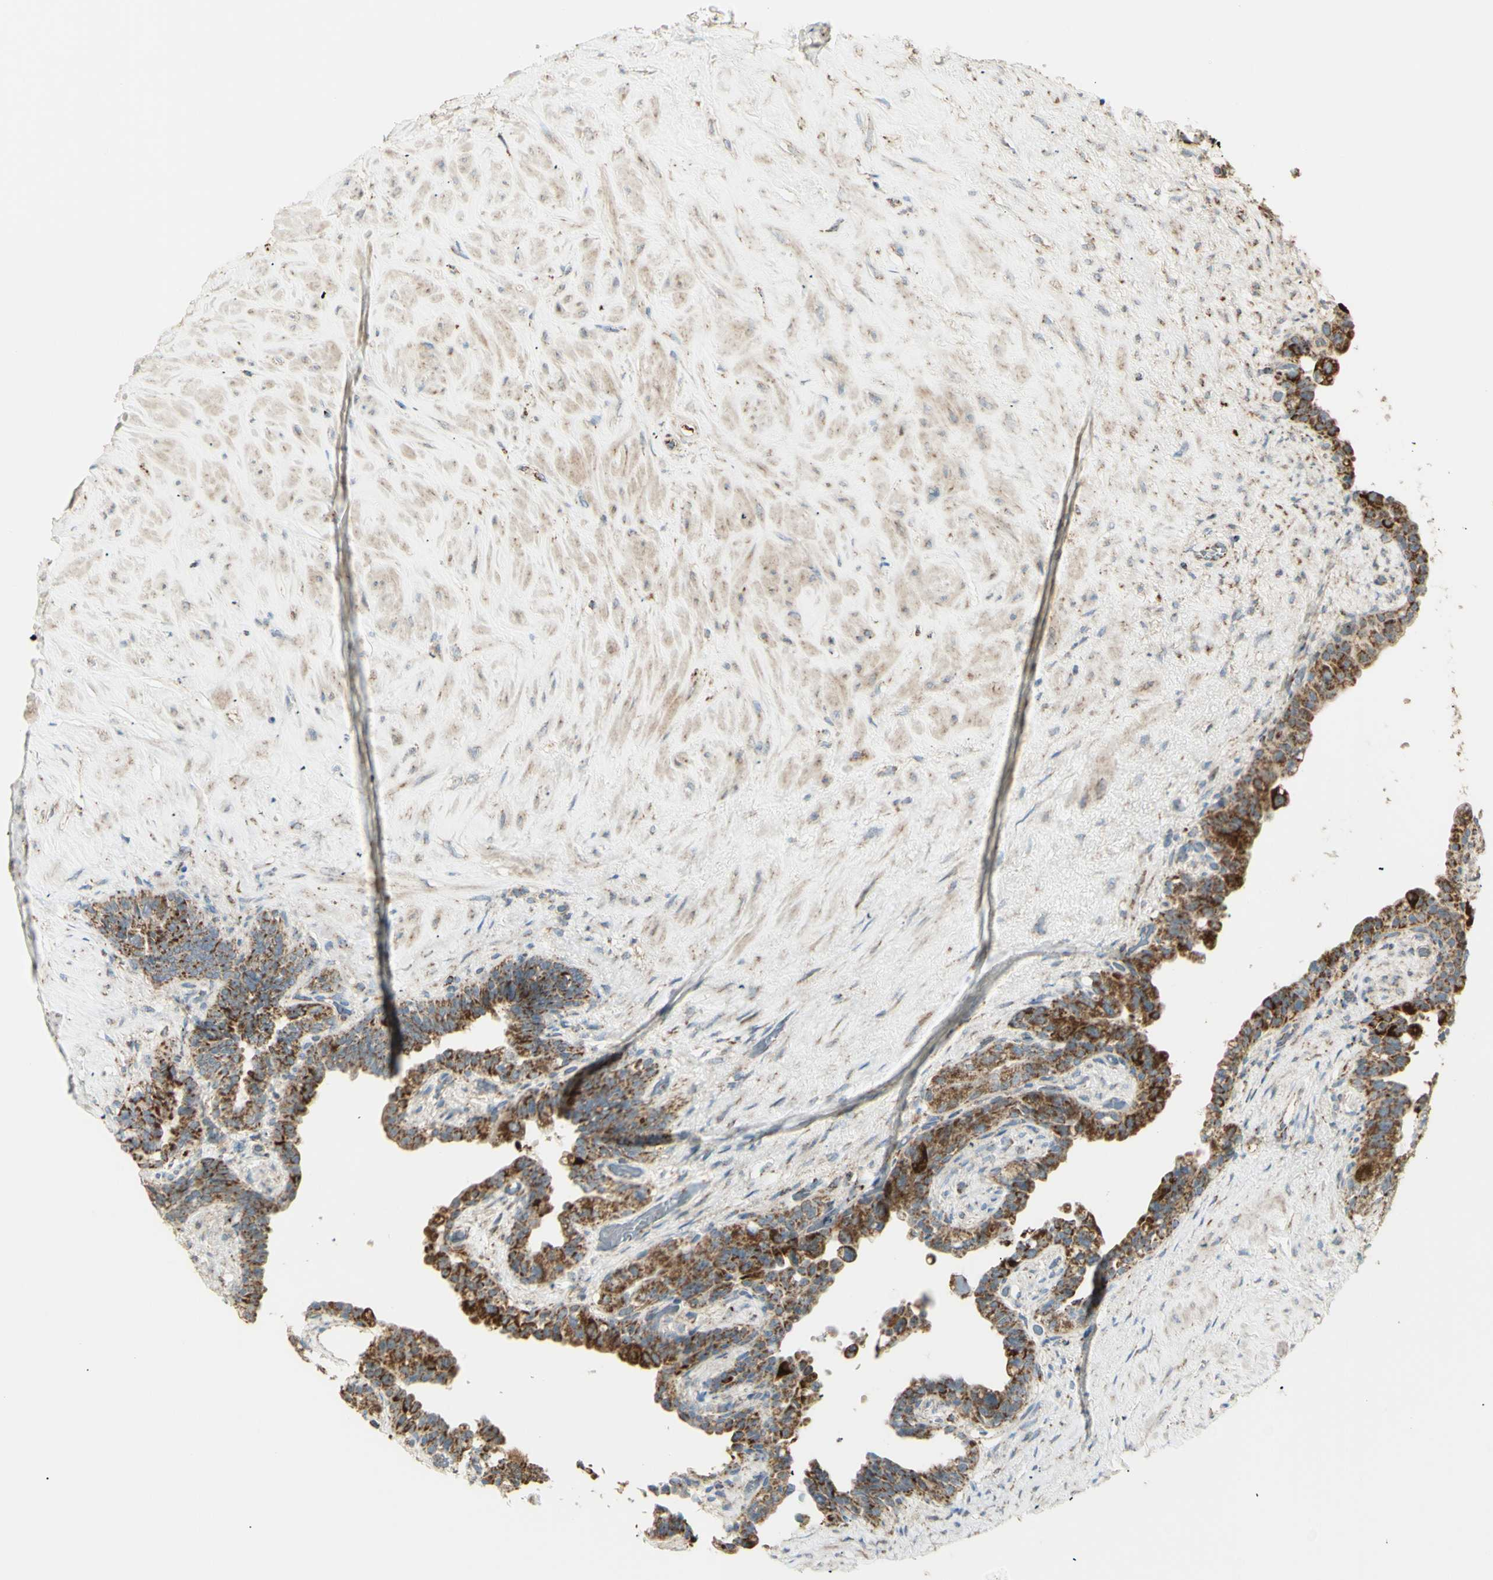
{"staining": {"intensity": "moderate", "quantity": ">75%", "location": "cytoplasmic/membranous"}, "tissue": "seminal vesicle", "cell_type": "Glandular cells", "image_type": "normal", "snomed": [{"axis": "morphology", "description": "Normal tissue, NOS"}, {"axis": "topography", "description": "Seminal veicle"}], "caption": "About >75% of glandular cells in normal human seminal vesicle exhibit moderate cytoplasmic/membranous protein expression as visualized by brown immunohistochemical staining.", "gene": "LETM1", "patient": {"sex": "male", "age": 63}}